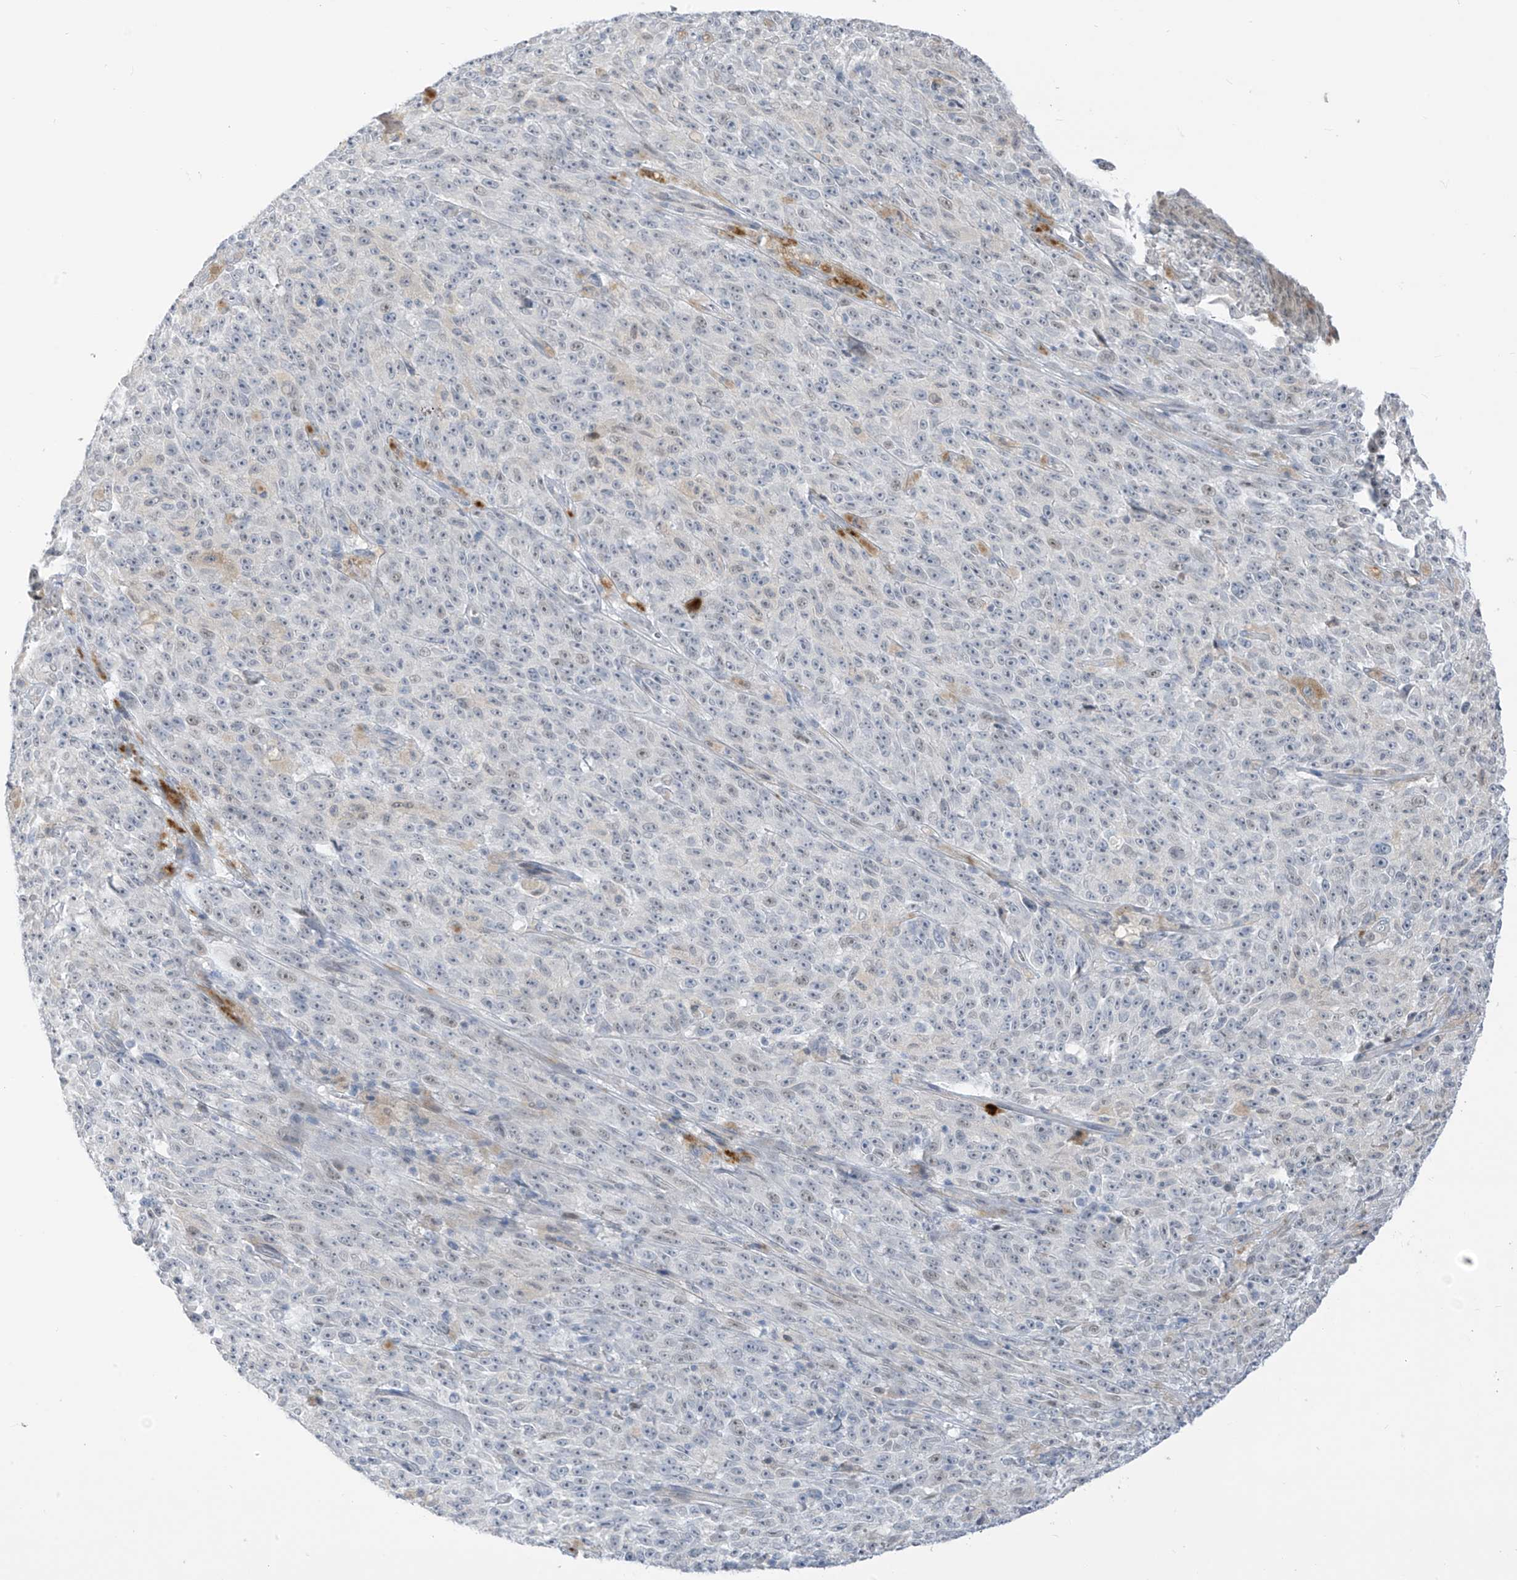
{"staining": {"intensity": "negative", "quantity": "none", "location": "none"}, "tissue": "melanoma", "cell_type": "Tumor cells", "image_type": "cancer", "snomed": [{"axis": "morphology", "description": "Malignant melanoma, NOS"}, {"axis": "topography", "description": "Skin"}], "caption": "This is an IHC micrograph of malignant melanoma. There is no positivity in tumor cells.", "gene": "ASPRV1", "patient": {"sex": "female", "age": 82}}